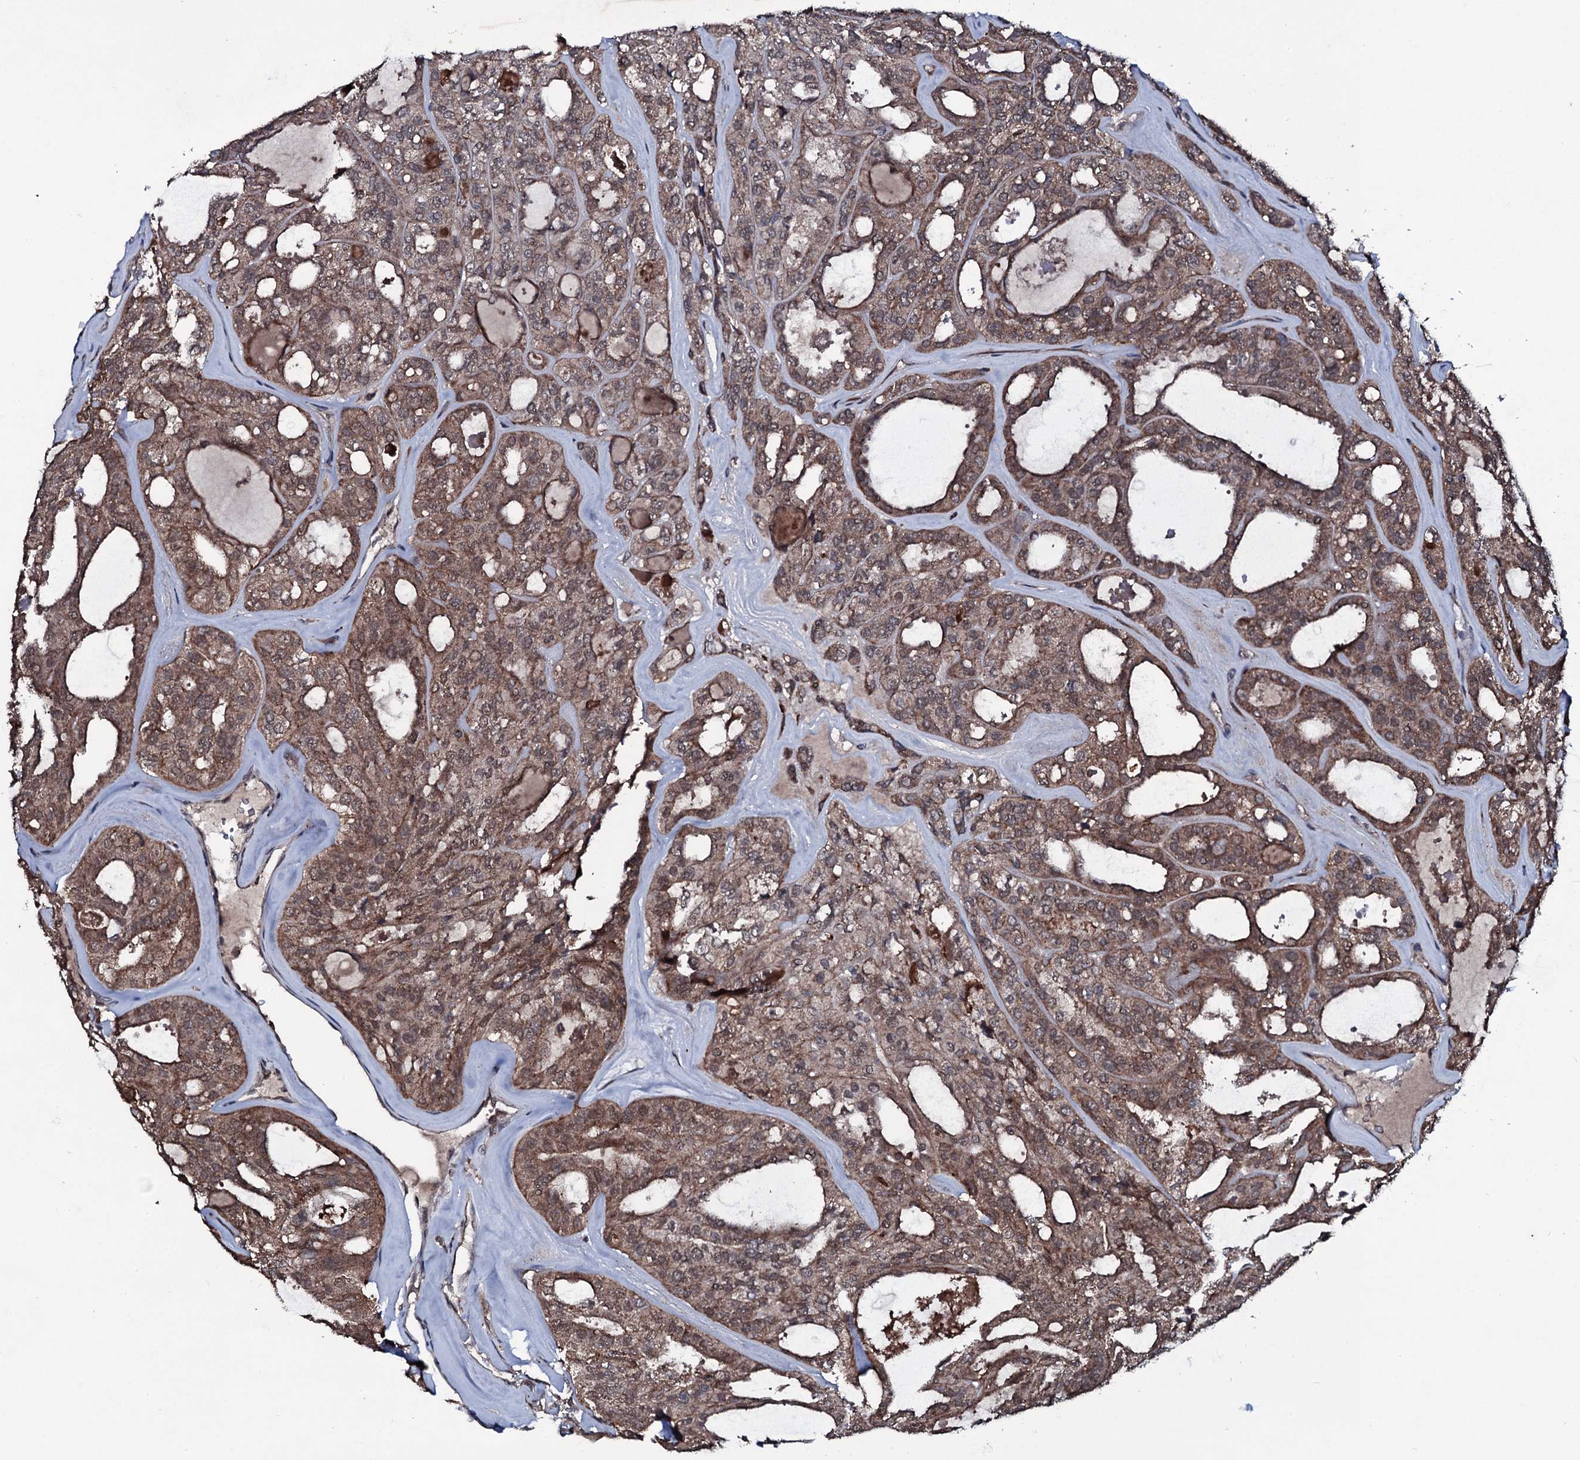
{"staining": {"intensity": "moderate", "quantity": ">75%", "location": "cytoplasmic/membranous,nuclear"}, "tissue": "thyroid cancer", "cell_type": "Tumor cells", "image_type": "cancer", "snomed": [{"axis": "morphology", "description": "Follicular adenoma carcinoma, NOS"}, {"axis": "topography", "description": "Thyroid gland"}], "caption": "A photomicrograph of human thyroid cancer stained for a protein displays moderate cytoplasmic/membranous and nuclear brown staining in tumor cells.", "gene": "MRPS31", "patient": {"sex": "male", "age": 75}}